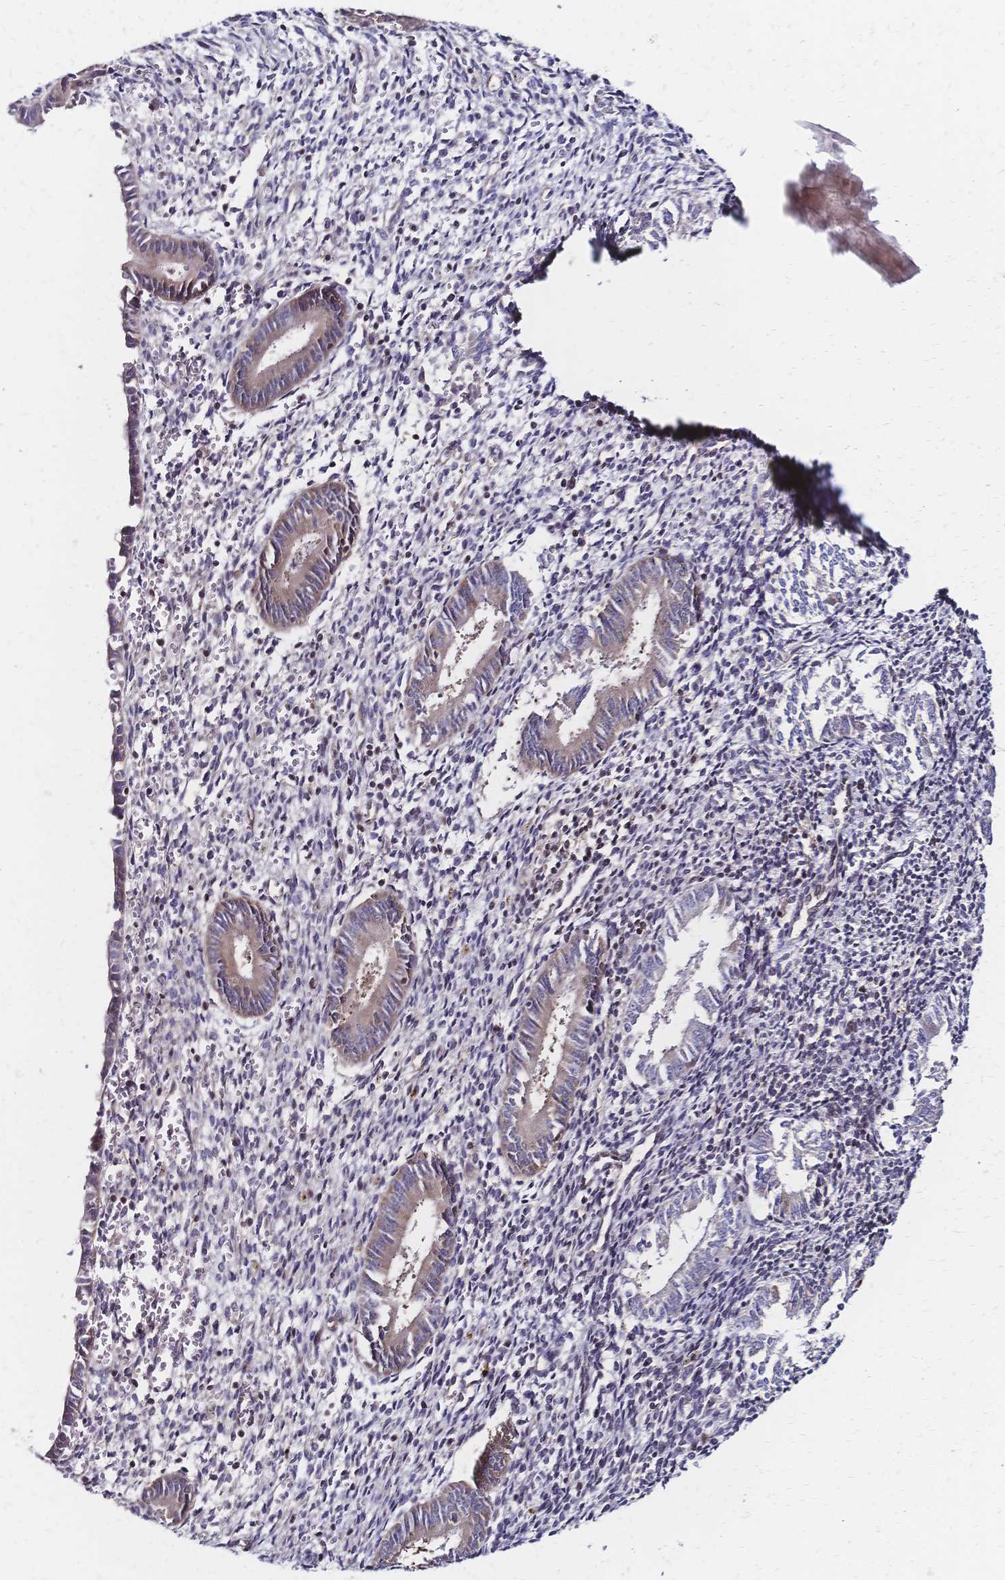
{"staining": {"intensity": "negative", "quantity": "none", "location": "none"}, "tissue": "endometrium", "cell_type": "Cells in endometrial stroma", "image_type": "normal", "snomed": [{"axis": "morphology", "description": "Normal tissue, NOS"}, {"axis": "topography", "description": "Endometrium"}], "caption": "Cells in endometrial stroma show no significant positivity in unremarkable endometrium.", "gene": "CBX7", "patient": {"sex": "female", "age": 25}}